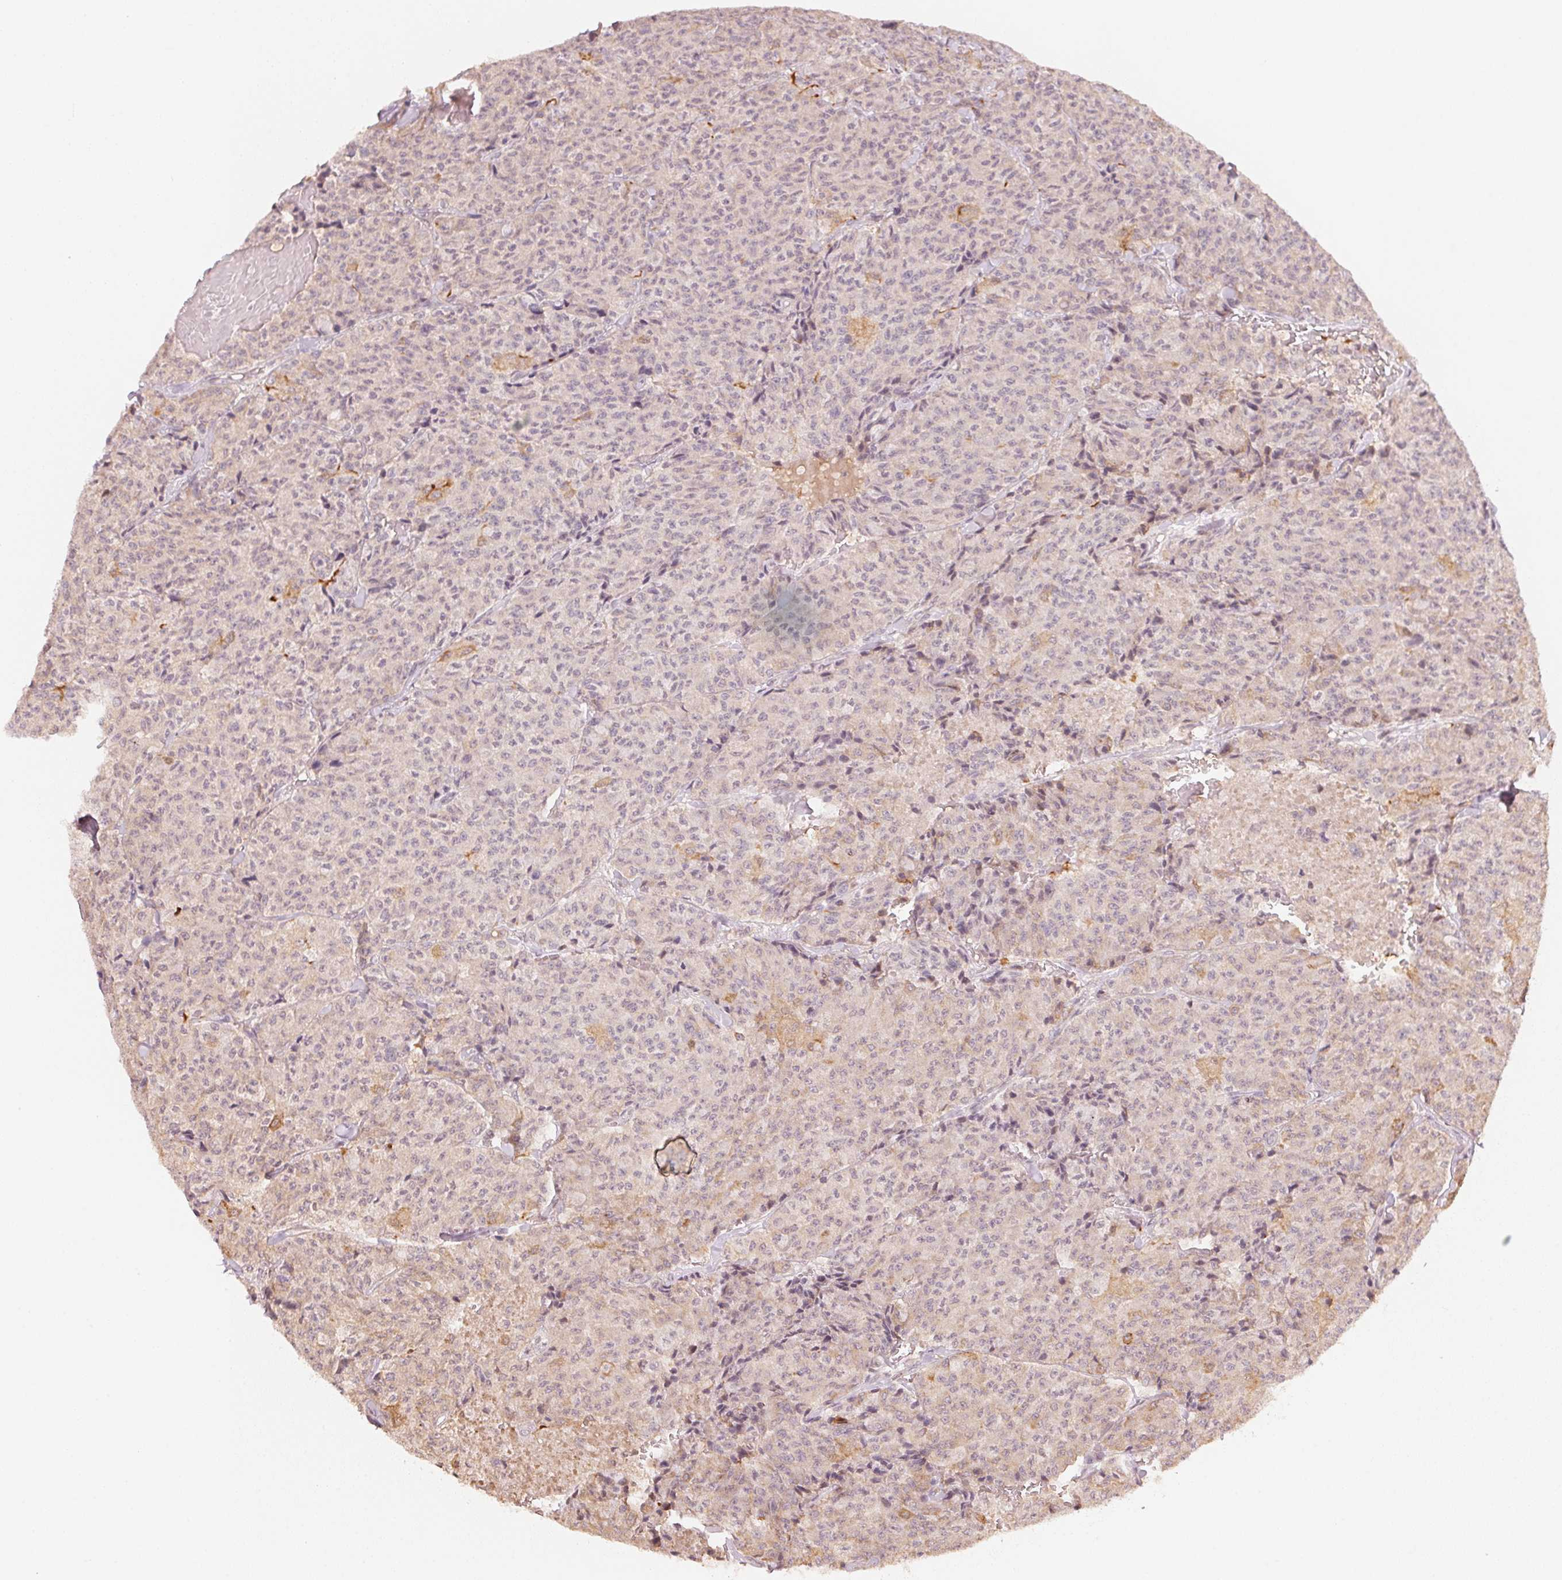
{"staining": {"intensity": "weak", "quantity": "<25%", "location": "cytoplasmic/membranous"}, "tissue": "carcinoid", "cell_type": "Tumor cells", "image_type": "cancer", "snomed": [{"axis": "morphology", "description": "Carcinoid, malignant, NOS"}, {"axis": "topography", "description": "Lung"}], "caption": "High magnification brightfield microscopy of carcinoid stained with DAB (brown) and counterstained with hematoxylin (blue): tumor cells show no significant positivity. Nuclei are stained in blue.", "gene": "PRKN", "patient": {"sex": "male", "age": 71}}